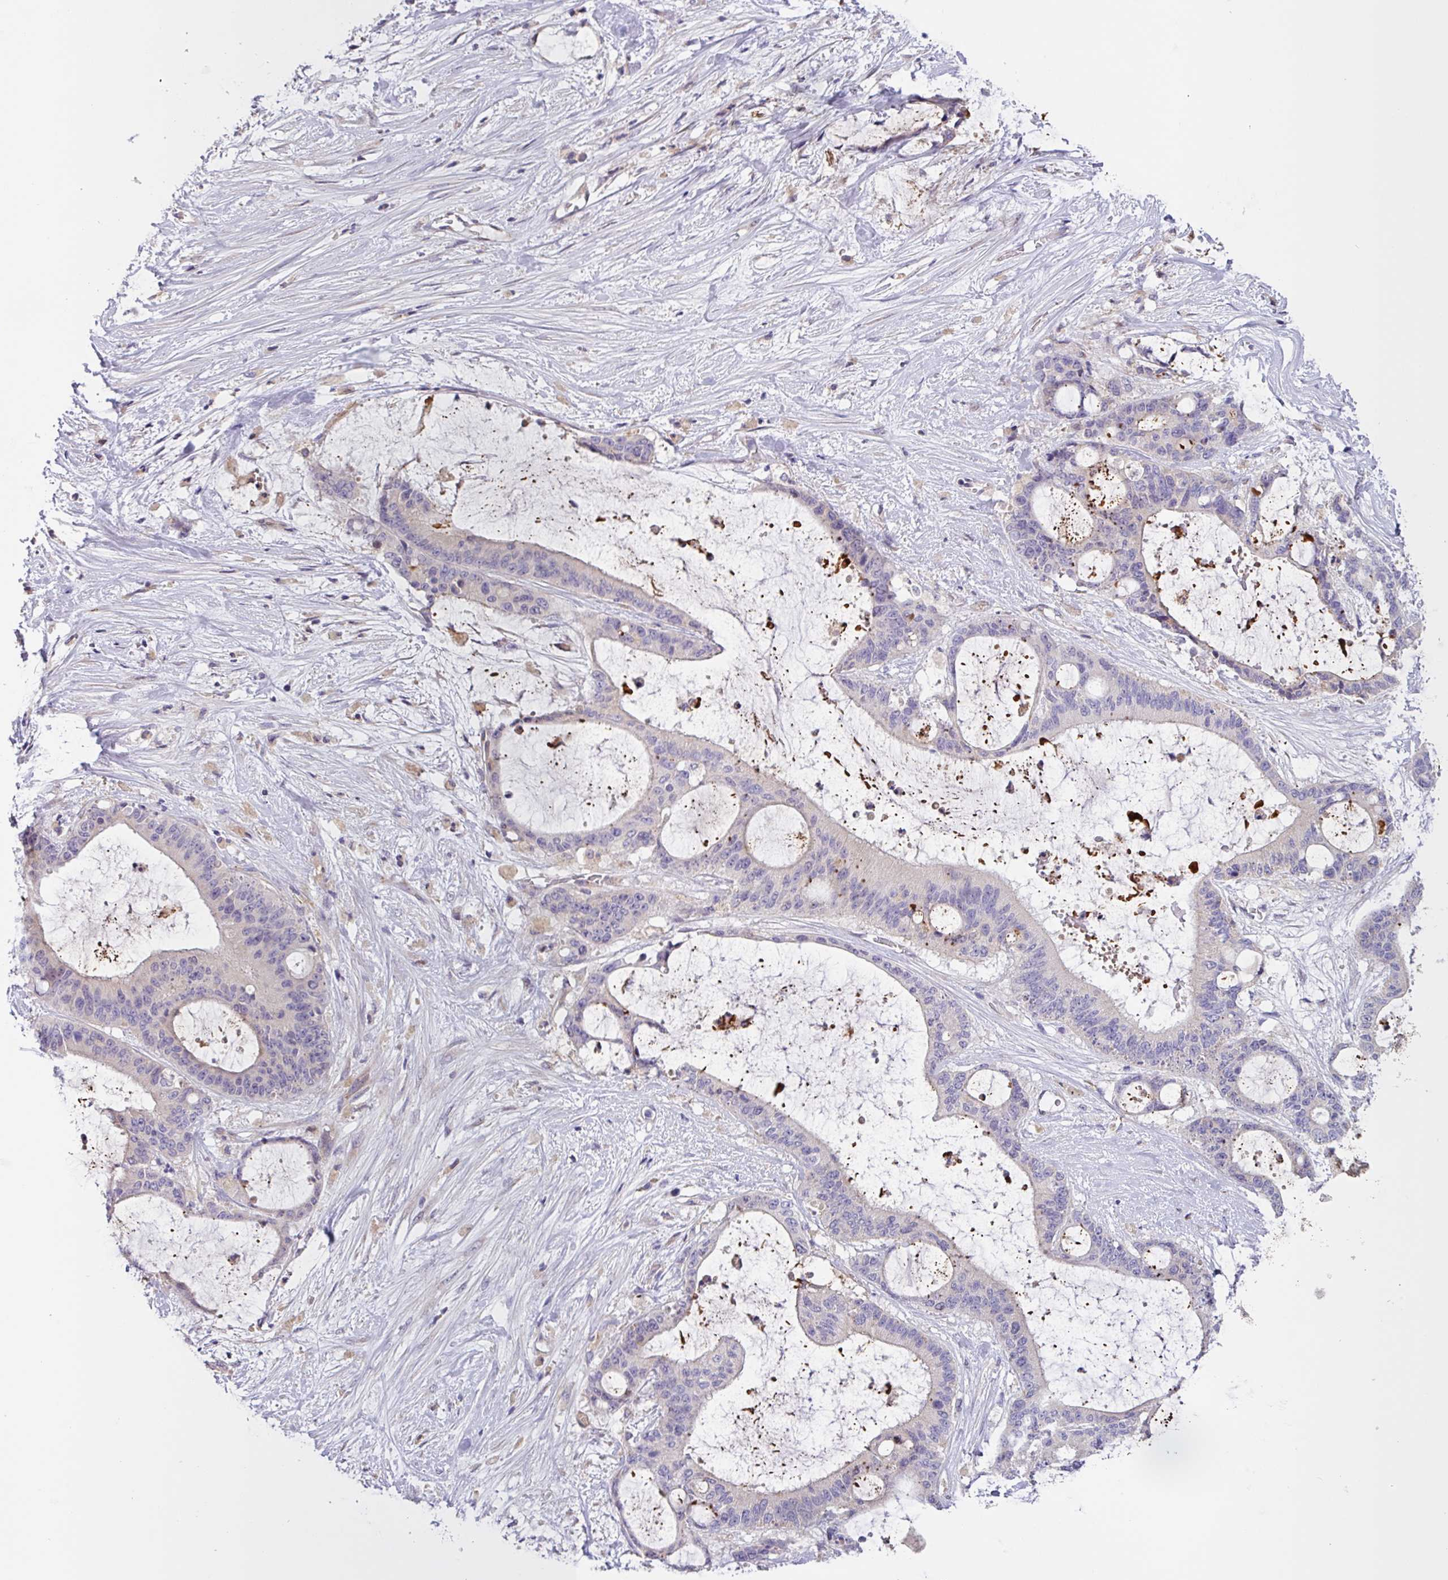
{"staining": {"intensity": "negative", "quantity": "none", "location": "none"}, "tissue": "liver cancer", "cell_type": "Tumor cells", "image_type": "cancer", "snomed": [{"axis": "morphology", "description": "Normal tissue, NOS"}, {"axis": "morphology", "description": "Cholangiocarcinoma"}, {"axis": "topography", "description": "Liver"}, {"axis": "topography", "description": "Peripheral nerve tissue"}], "caption": "IHC histopathology image of human cholangiocarcinoma (liver) stained for a protein (brown), which reveals no positivity in tumor cells.", "gene": "SFTPB", "patient": {"sex": "female", "age": 73}}